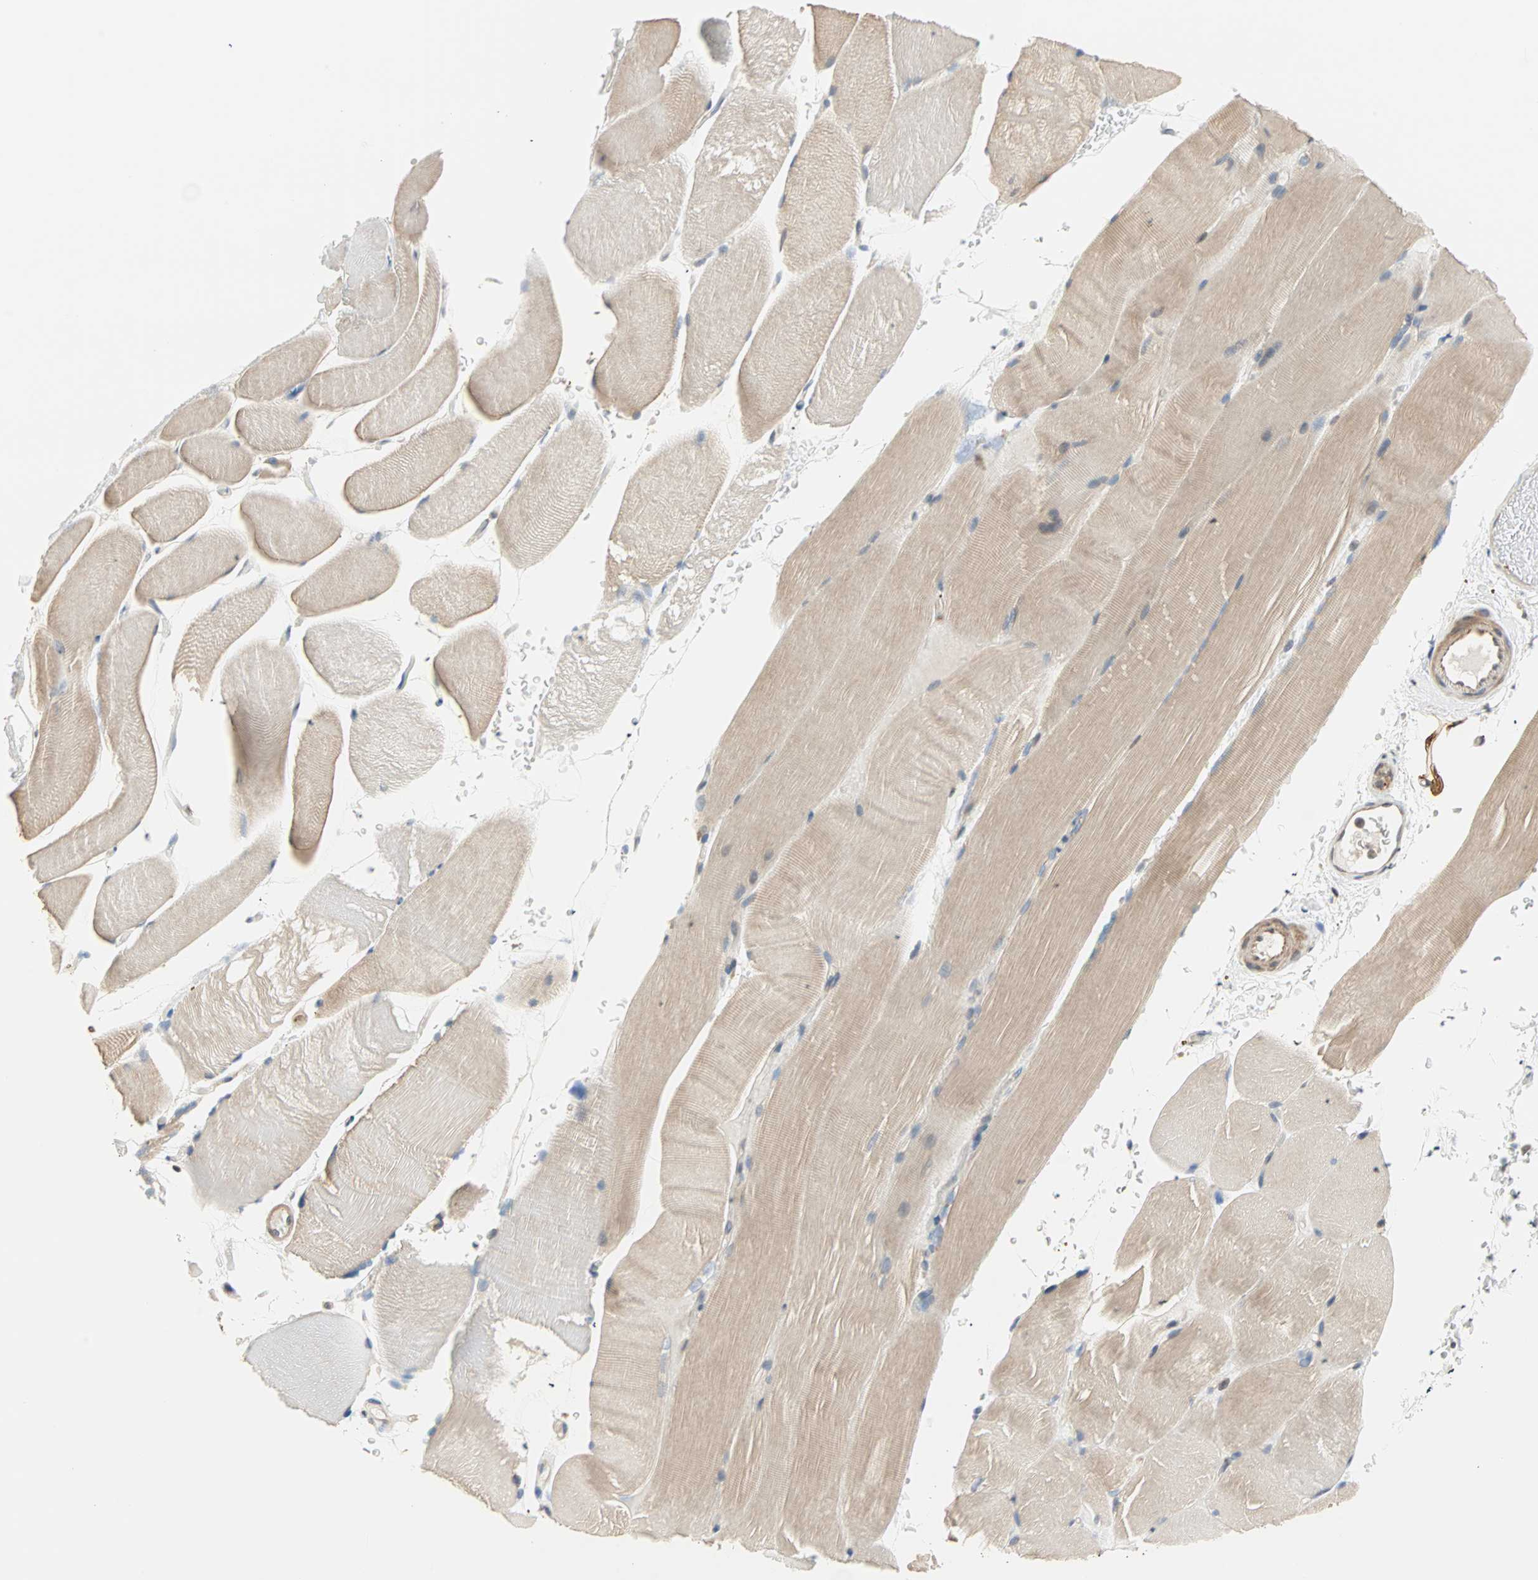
{"staining": {"intensity": "weak", "quantity": "25%-75%", "location": "cytoplasmic/membranous"}, "tissue": "skeletal muscle", "cell_type": "Myocytes", "image_type": "normal", "snomed": [{"axis": "morphology", "description": "Normal tissue, NOS"}, {"axis": "topography", "description": "Skeletal muscle"}], "caption": "Immunohistochemical staining of normal human skeletal muscle displays 25%-75% levels of weak cytoplasmic/membranous protein positivity in approximately 25%-75% of myocytes.", "gene": "SAR1A", "patient": {"sex": "female", "age": 37}}